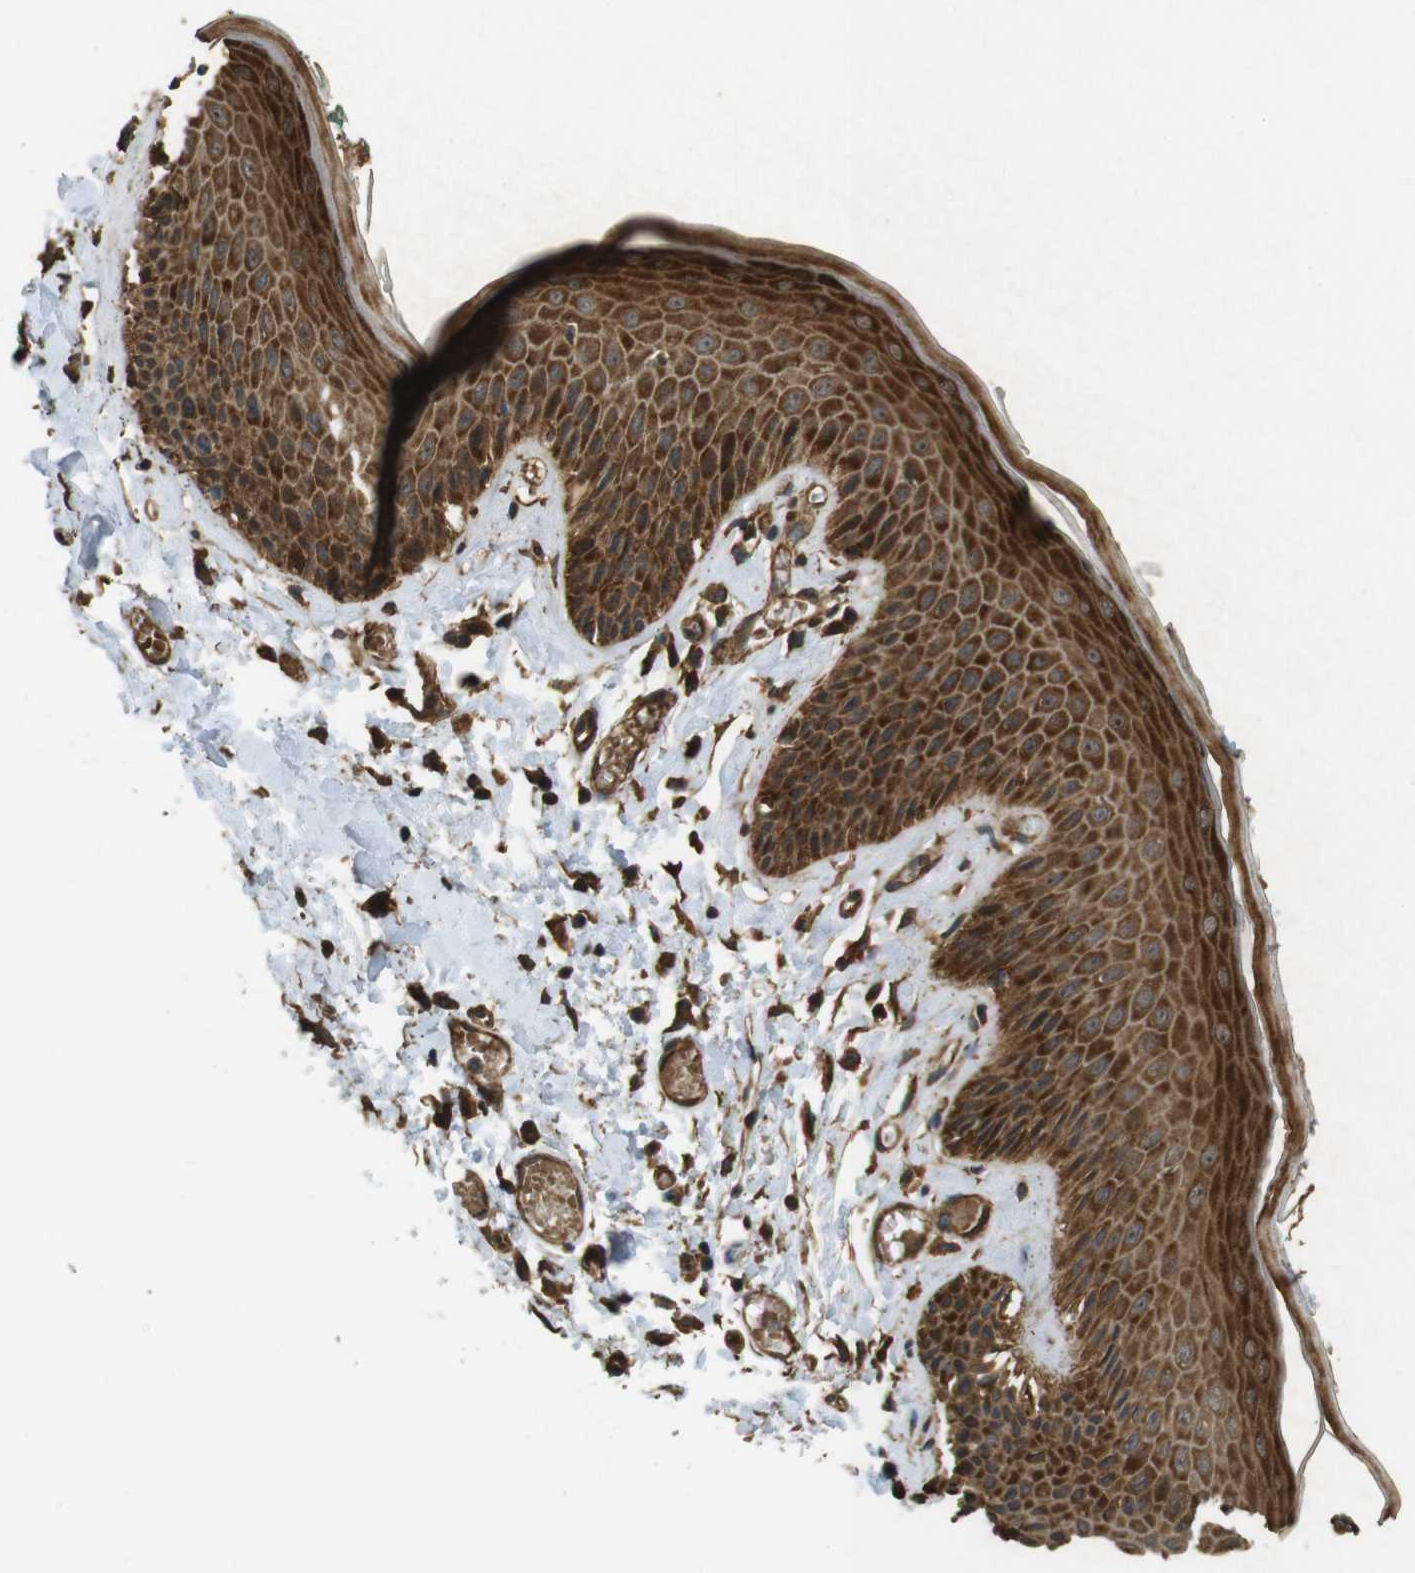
{"staining": {"intensity": "strong", "quantity": ">75%", "location": "cytoplasmic/membranous"}, "tissue": "skin", "cell_type": "Epidermal cells", "image_type": "normal", "snomed": [{"axis": "morphology", "description": "Normal tissue, NOS"}, {"axis": "topography", "description": "Vulva"}], "caption": "Skin stained with DAB IHC exhibits high levels of strong cytoplasmic/membranous positivity in about >75% of epidermal cells. The protein of interest is stained brown, and the nuclei are stained in blue (DAB (3,3'-diaminobenzidine) IHC with brightfield microscopy, high magnification).", "gene": "BNIP3", "patient": {"sex": "female", "age": 73}}